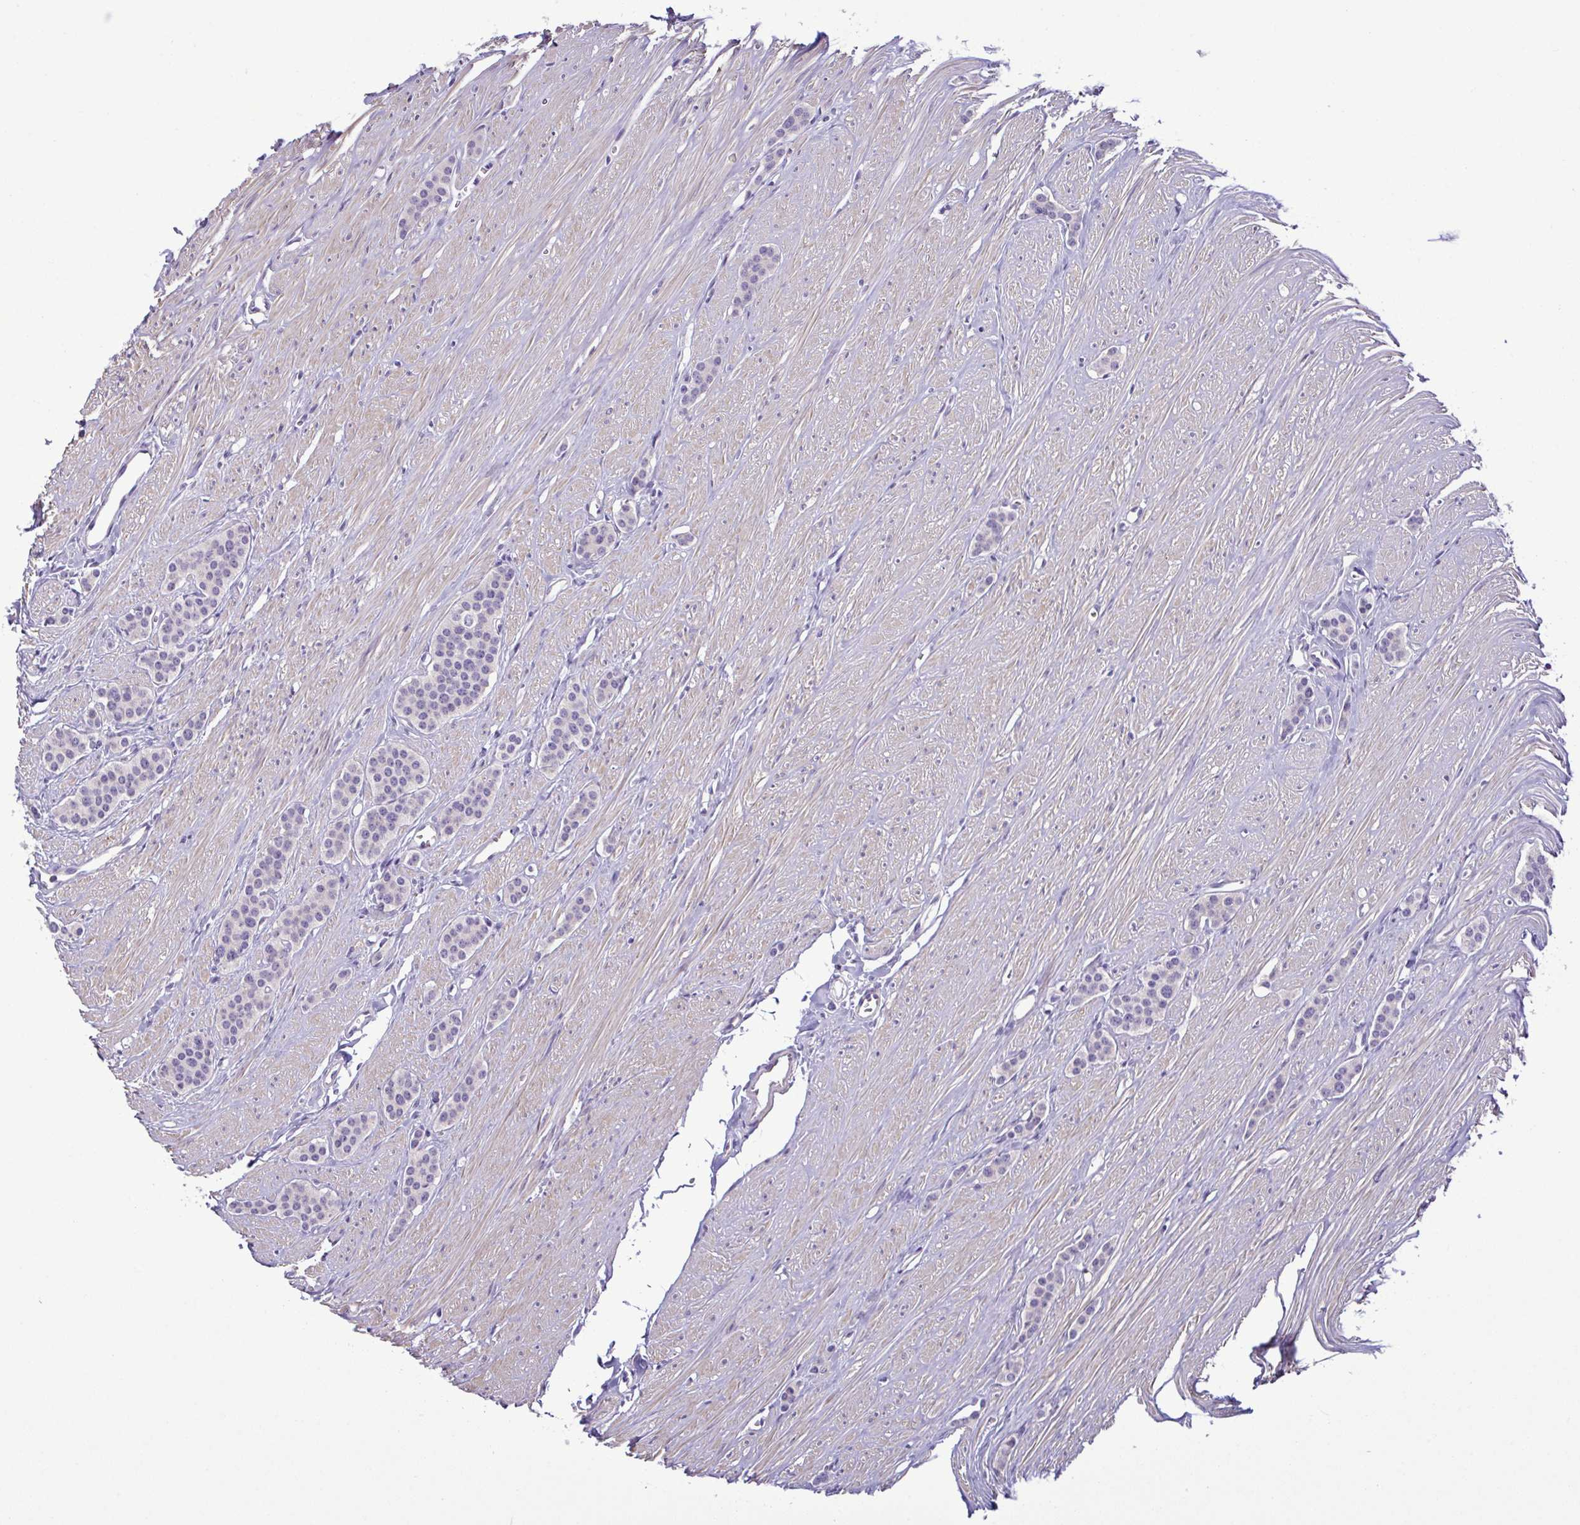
{"staining": {"intensity": "negative", "quantity": "none", "location": "none"}, "tissue": "carcinoid", "cell_type": "Tumor cells", "image_type": "cancer", "snomed": [{"axis": "morphology", "description": "Carcinoid, malignant, NOS"}, {"axis": "topography", "description": "Small intestine"}], "caption": "Human malignant carcinoid stained for a protein using immunohistochemistry reveals no staining in tumor cells.", "gene": "SYNPO2L", "patient": {"sex": "male", "age": 60}}